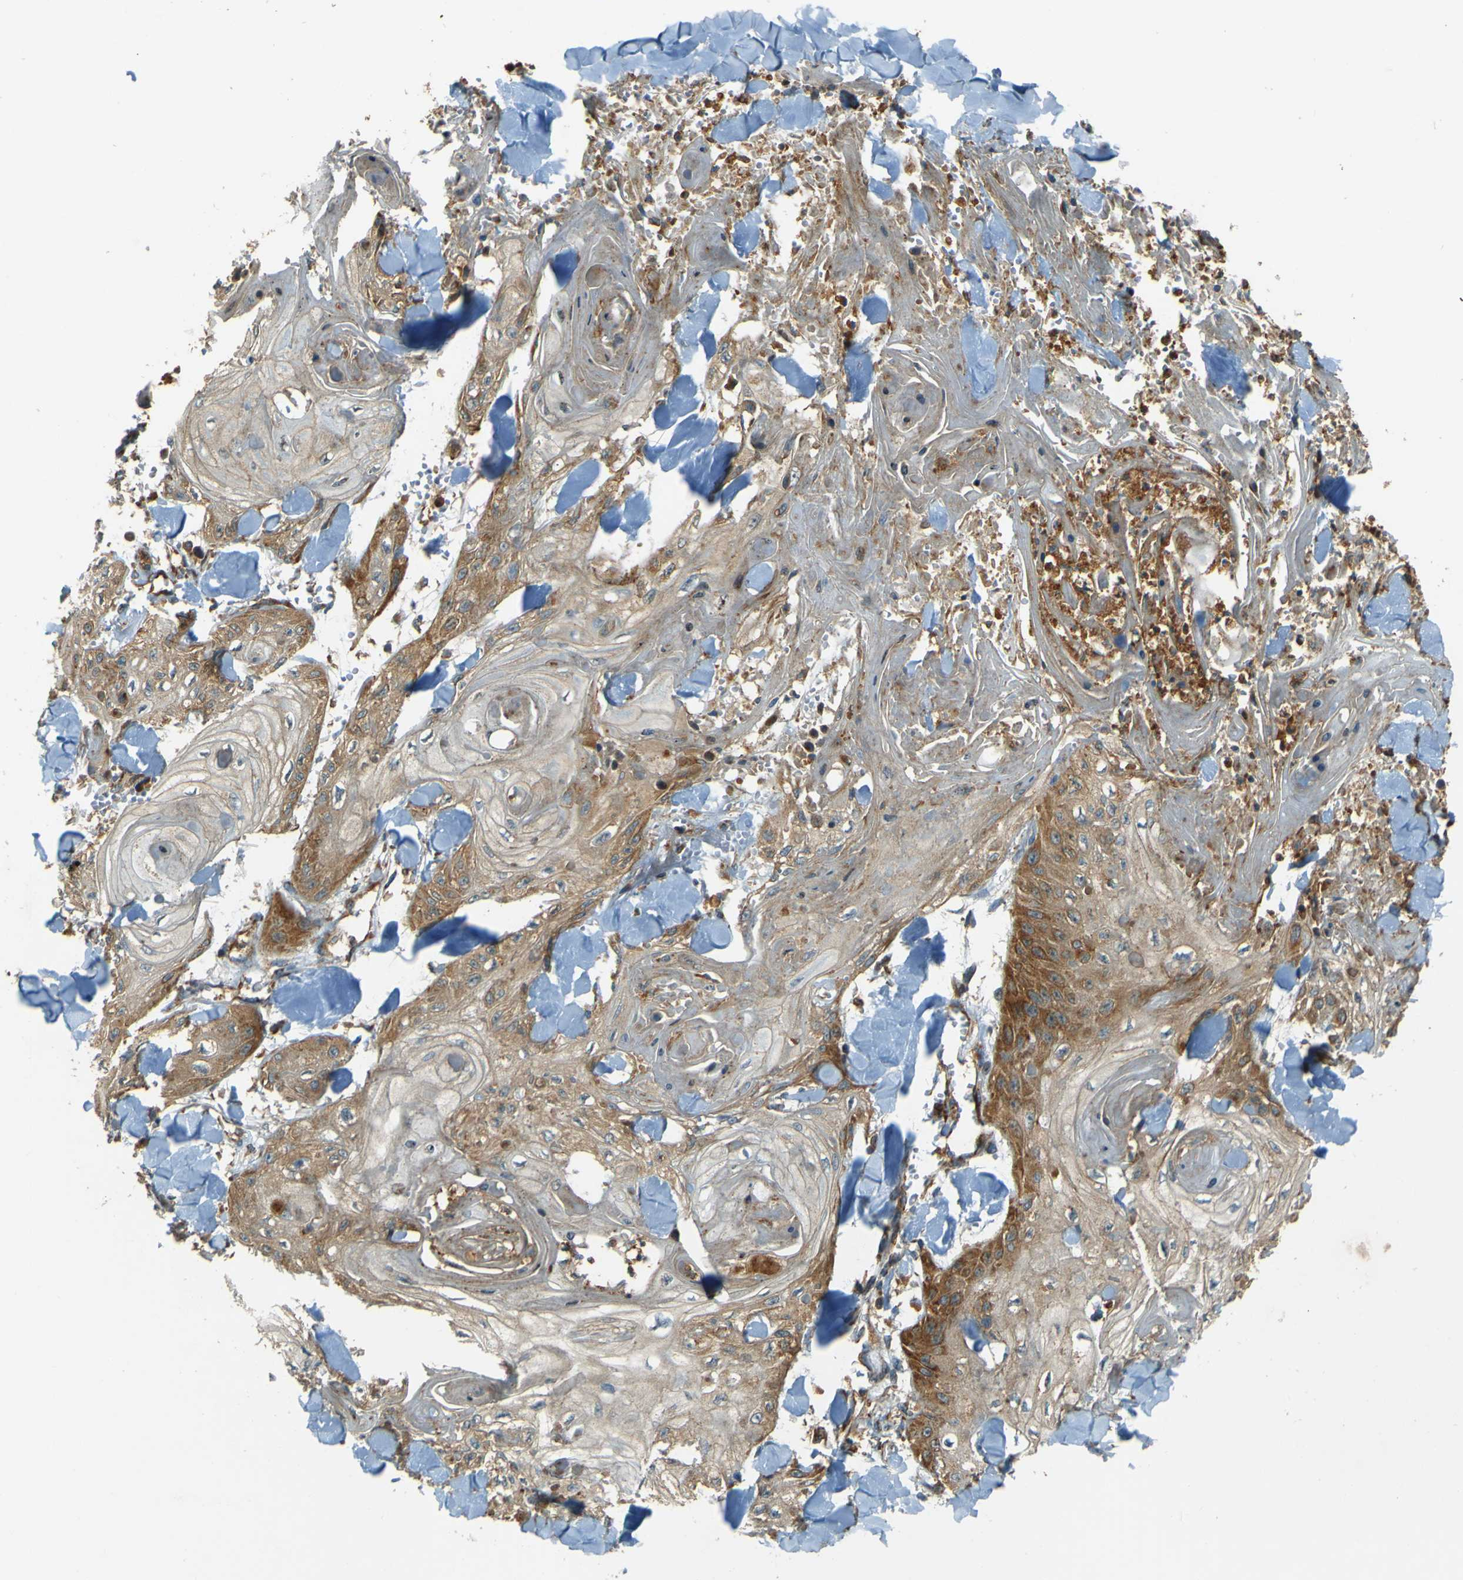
{"staining": {"intensity": "moderate", "quantity": ">75%", "location": "cytoplasmic/membranous"}, "tissue": "skin cancer", "cell_type": "Tumor cells", "image_type": "cancer", "snomed": [{"axis": "morphology", "description": "Squamous cell carcinoma, NOS"}, {"axis": "topography", "description": "Skin"}], "caption": "Immunohistochemistry (IHC) of human skin cancer (squamous cell carcinoma) shows medium levels of moderate cytoplasmic/membranous expression in approximately >75% of tumor cells. (DAB (3,3'-diaminobenzidine) = brown stain, brightfield microscopy at high magnification).", "gene": "DNAJC5", "patient": {"sex": "male", "age": 74}}